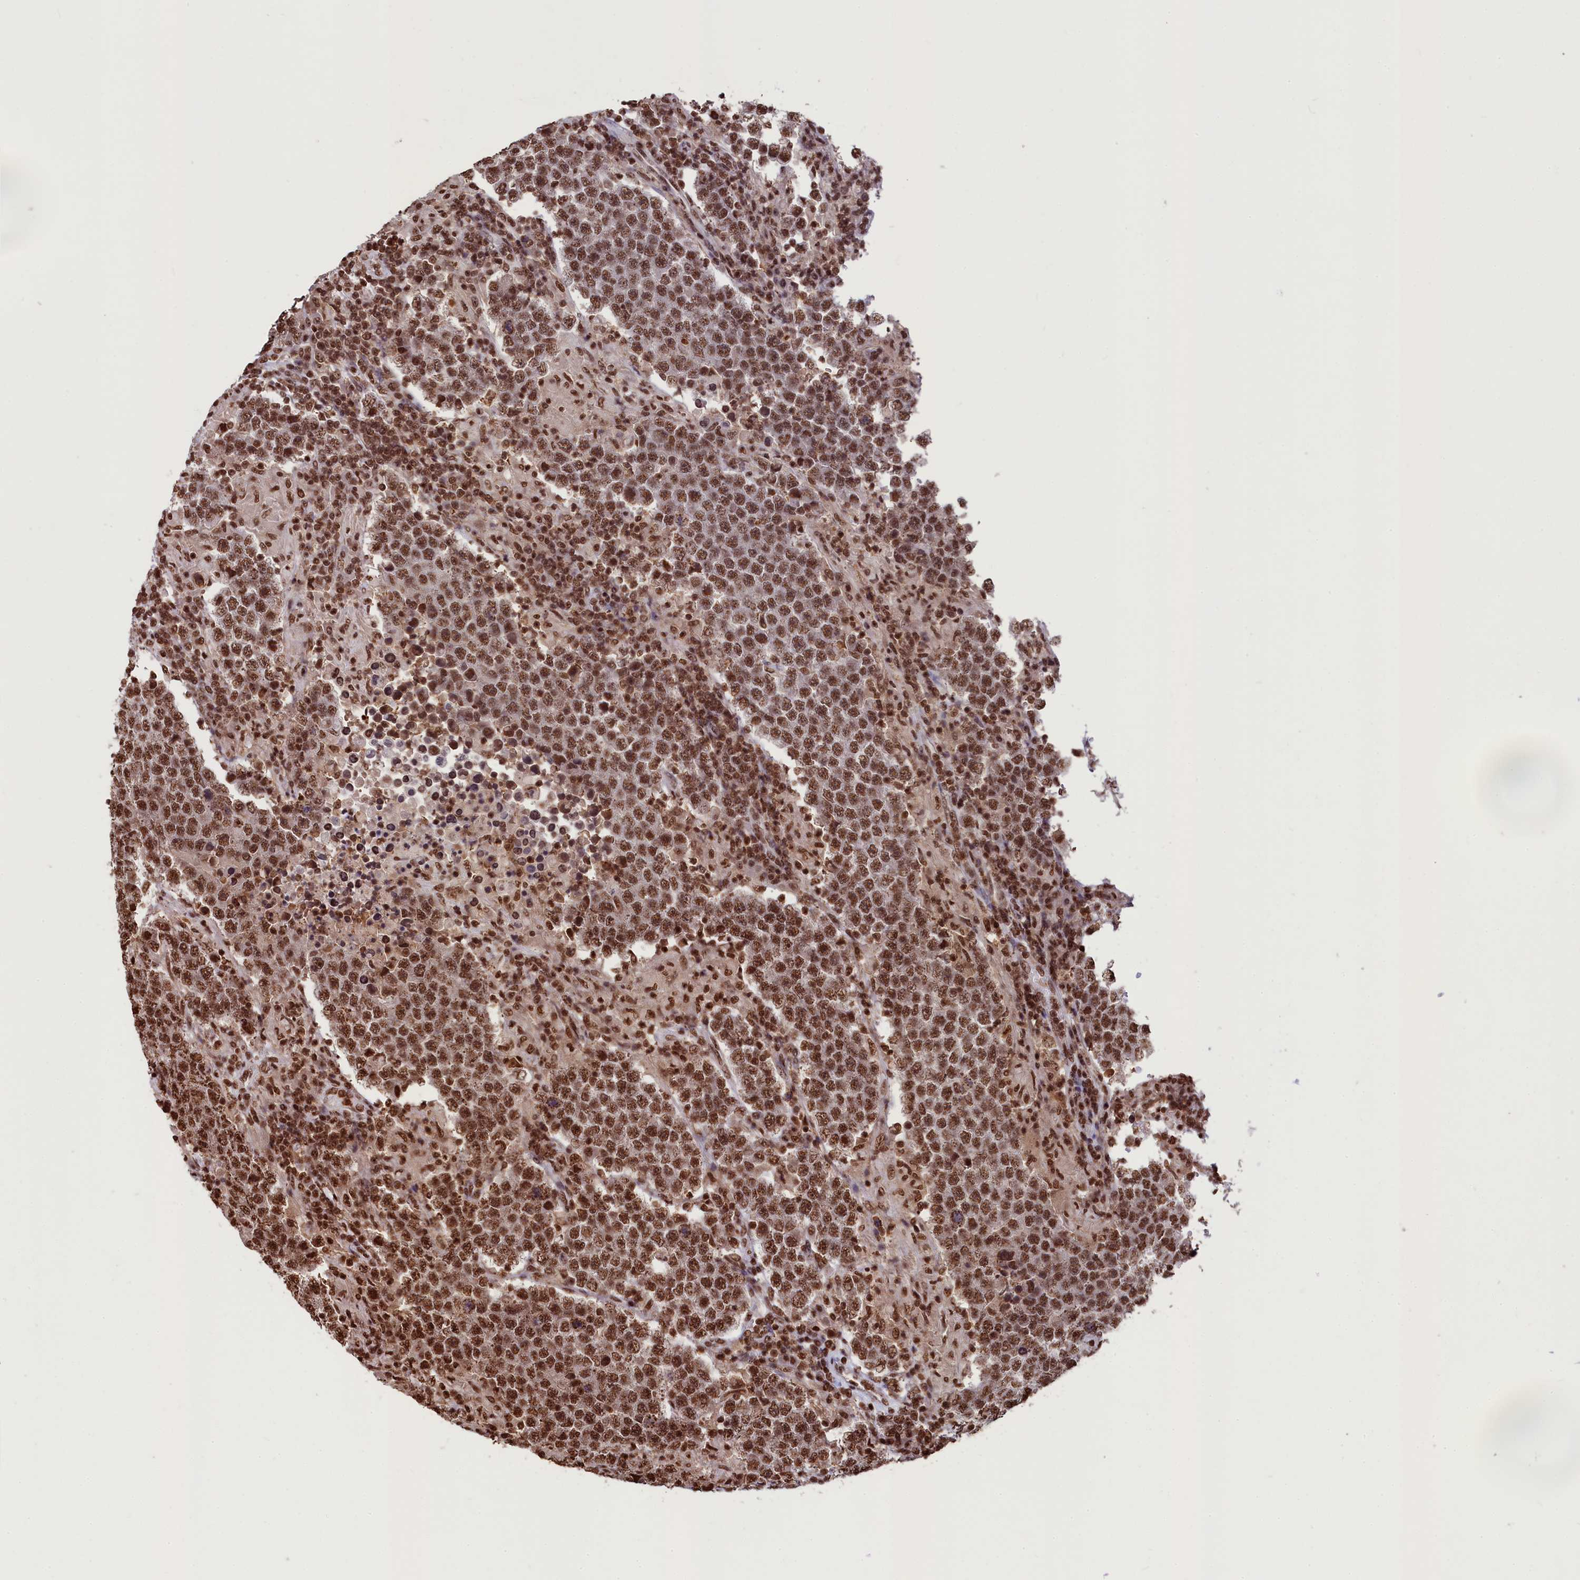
{"staining": {"intensity": "strong", "quantity": ">75%", "location": "nuclear"}, "tissue": "testis cancer", "cell_type": "Tumor cells", "image_type": "cancer", "snomed": [{"axis": "morphology", "description": "Normal tissue, NOS"}, {"axis": "morphology", "description": "Urothelial carcinoma, High grade"}, {"axis": "morphology", "description": "Seminoma, NOS"}, {"axis": "morphology", "description": "Carcinoma, Embryonal, NOS"}, {"axis": "topography", "description": "Urinary bladder"}, {"axis": "topography", "description": "Testis"}], "caption": "Testis seminoma tissue shows strong nuclear positivity in approximately >75% of tumor cells", "gene": "SNRPD2", "patient": {"sex": "male", "age": 41}}